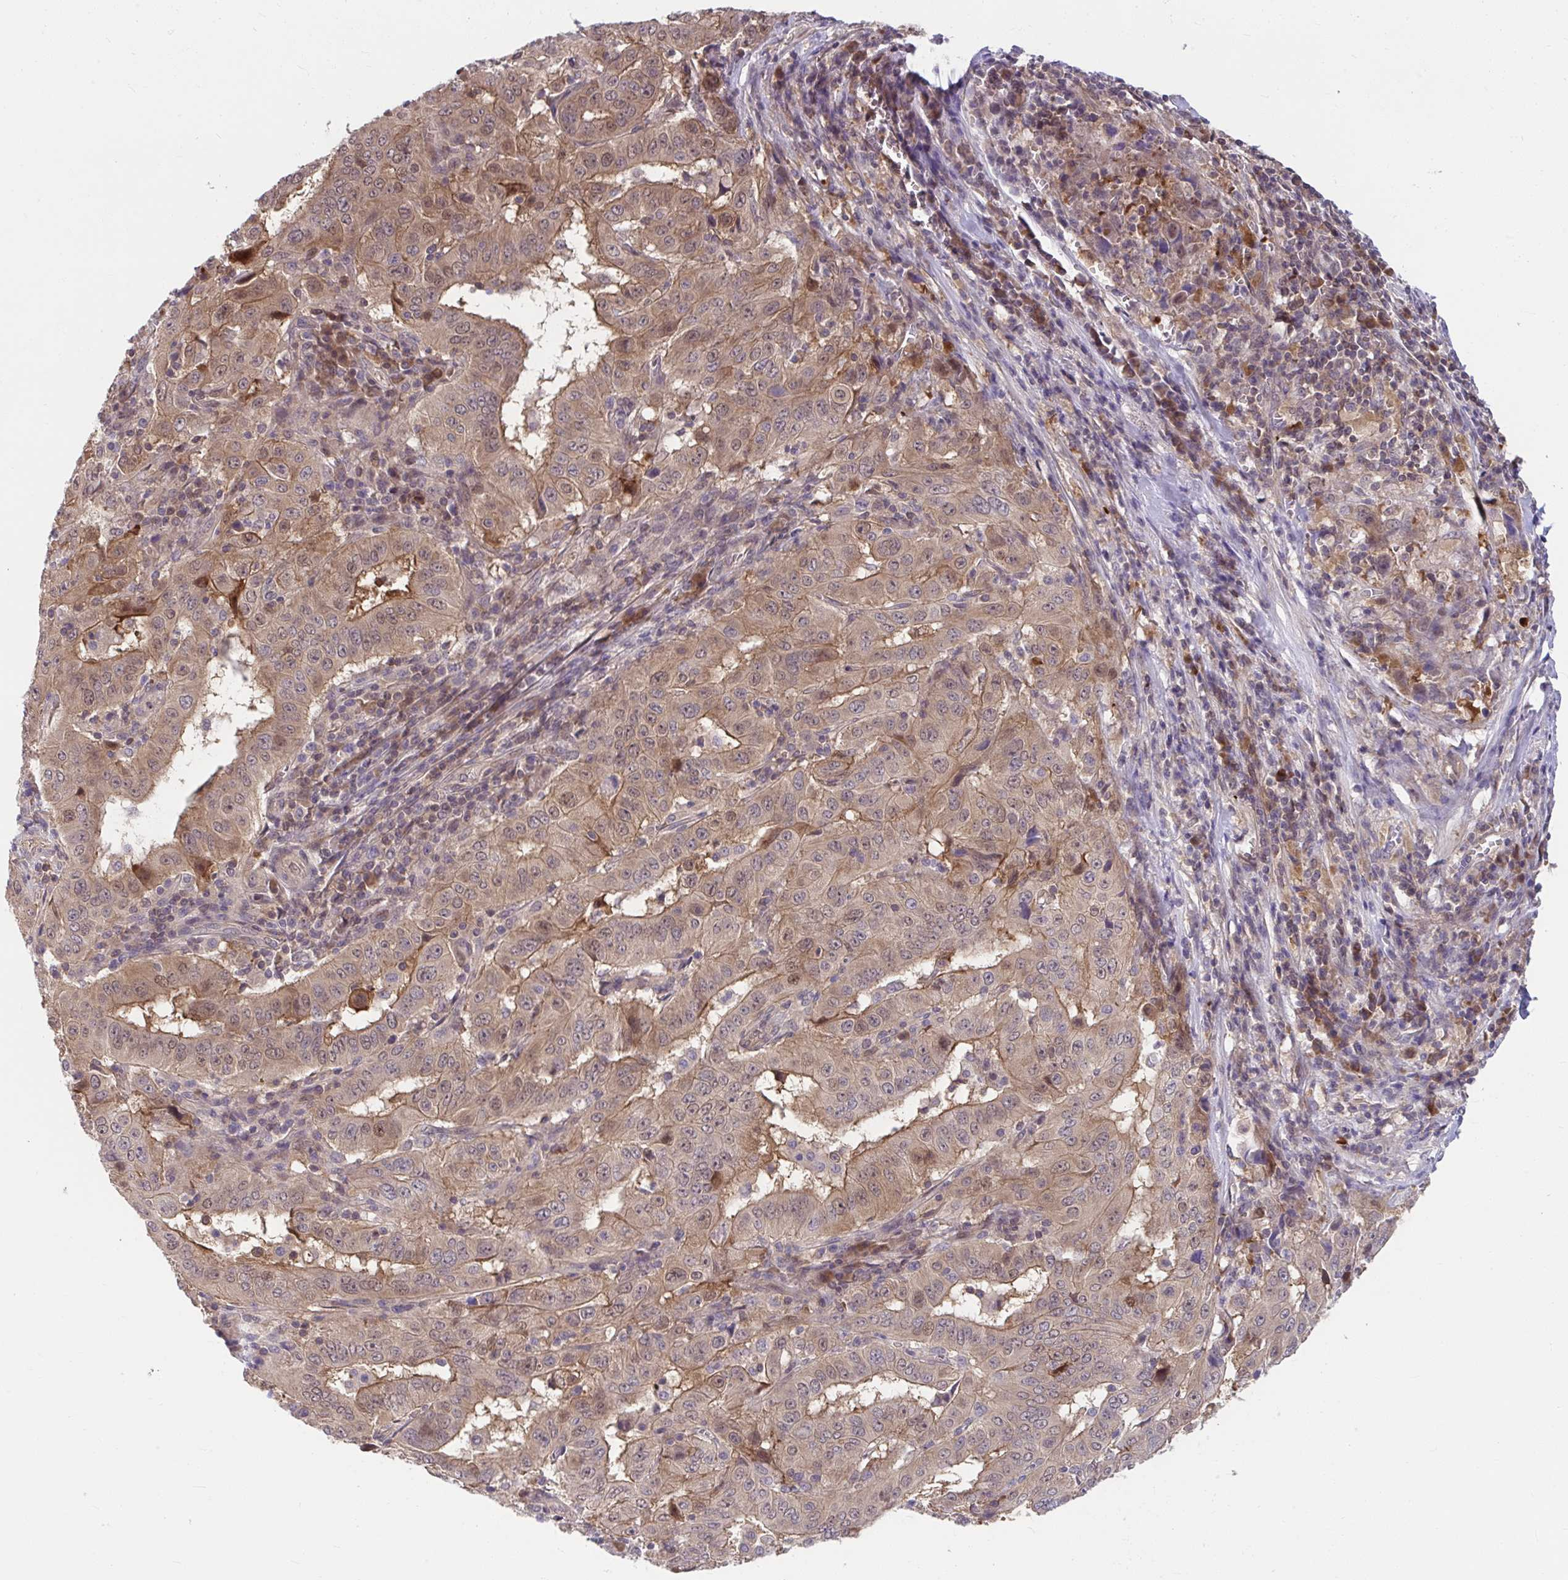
{"staining": {"intensity": "moderate", "quantity": ">75%", "location": "cytoplasmic/membranous,nuclear"}, "tissue": "pancreatic cancer", "cell_type": "Tumor cells", "image_type": "cancer", "snomed": [{"axis": "morphology", "description": "Adenocarcinoma, NOS"}, {"axis": "topography", "description": "Pancreas"}], "caption": "Protein expression analysis of human adenocarcinoma (pancreatic) reveals moderate cytoplasmic/membranous and nuclear staining in approximately >75% of tumor cells. The staining was performed using DAB to visualize the protein expression in brown, while the nuclei were stained in blue with hematoxylin (Magnification: 20x).", "gene": "PCDHB7", "patient": {"sex": "male", "age": 63}}